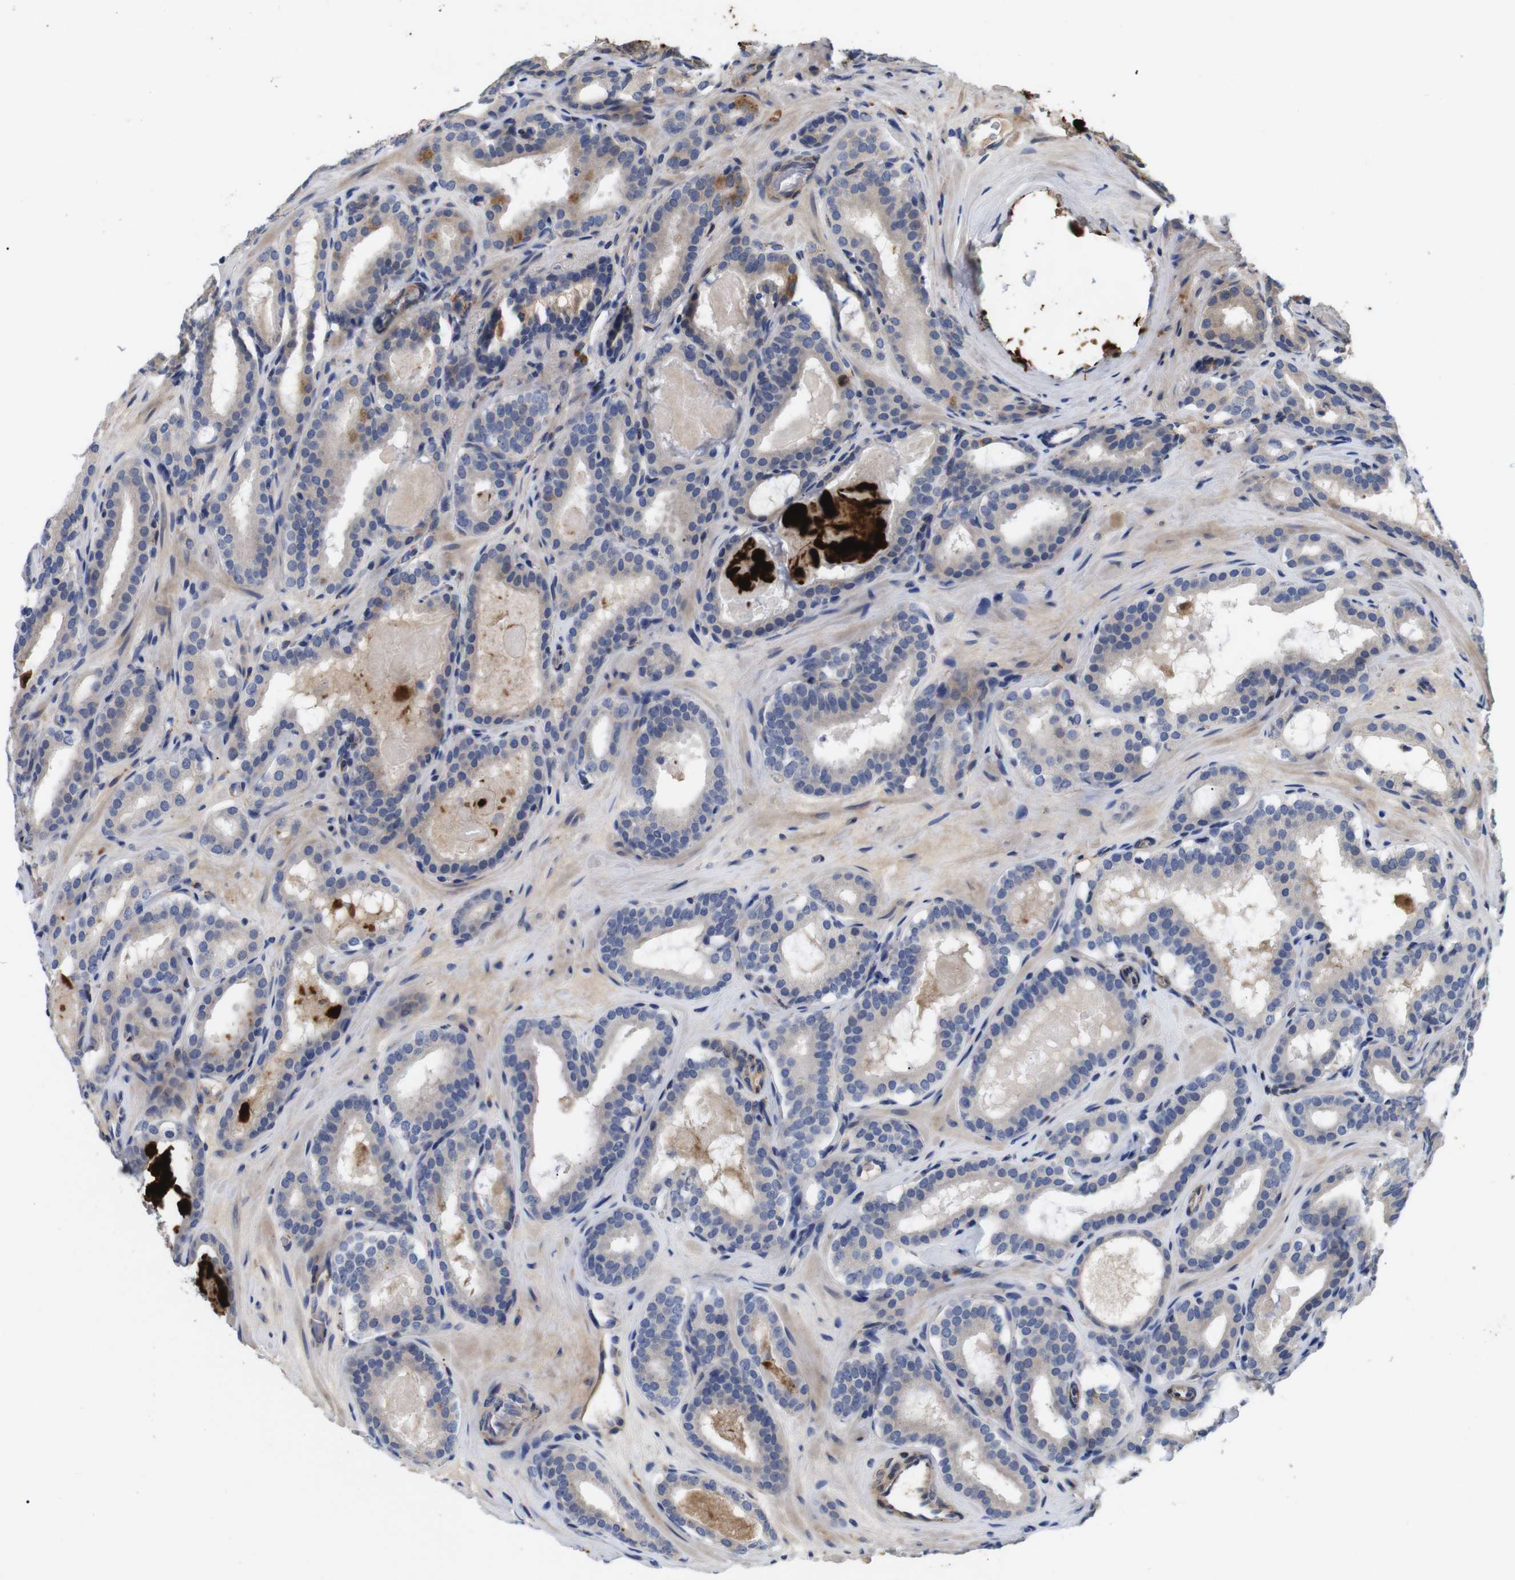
{"staining": {"intensity": "moderate", "quantity": "<25%", "location": "cytoplasmic/membranous"}, "tissue": "prostate cancer", "cell_type": "Tumor cells", "image_type": "cancer", "snomed": [{"axis": "morphology", "description": "Adenocarcinoma, High grade"}, {"axis": "topography", "description": "Prostate"}], "caption": "Moderate cytoplasmic/membranous positivity for a protein is present in about <25% of tumor cells of prostate cancer using immunohistochemistry (IHC).", "gene": "SPRY3", "patient": {"sex": "male", "age": 60}}